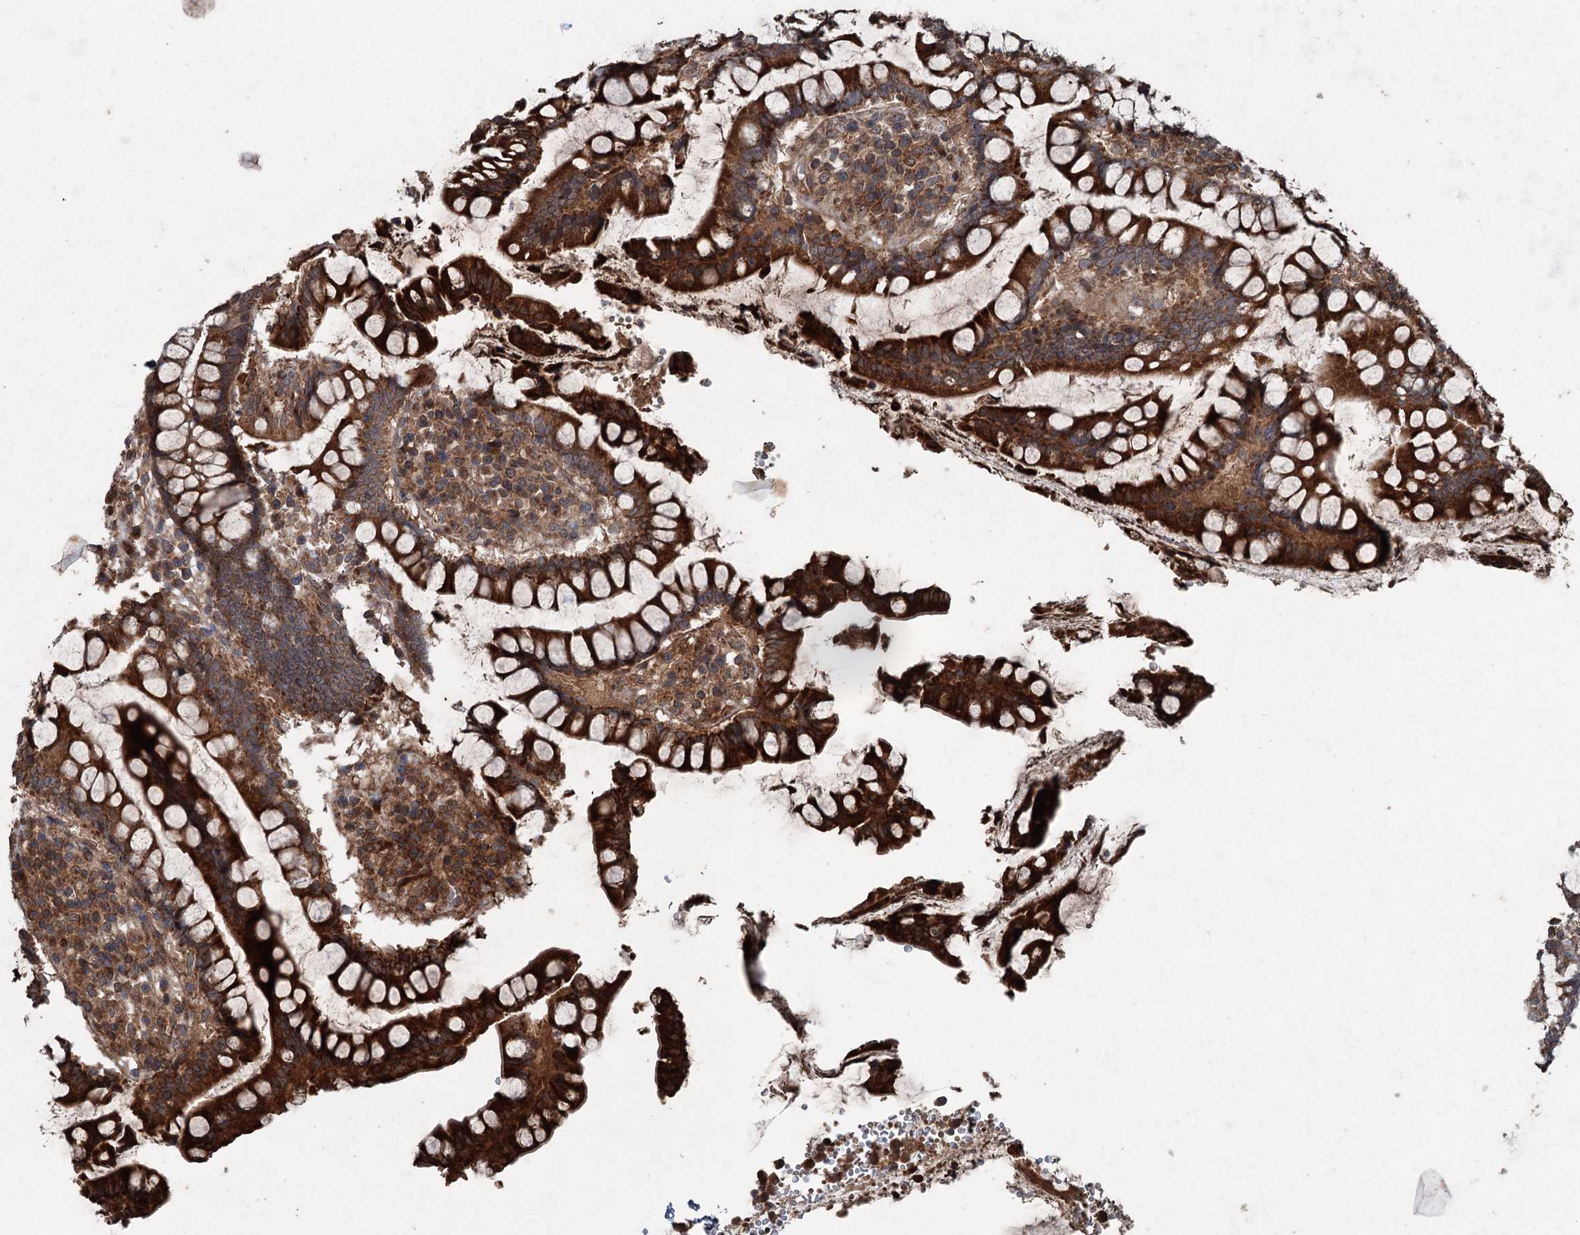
{"staining": {"intensity": "moderate", "quantity": "25%-75%", "location": "cytoplasmic/membranous"}, "tissue": "colon", "cell_type": "Endothelial cells", "image_type": "normal", "snomed": [{"axis": "morphology", "description": "Normal tissue, NOS"}, {"axis": "topography", "description": "Colon"}], "caption": "A medium amount of moderate cytoplasmic/membranous staining is appreciated in approximately 25%-75% of endothelial cells in unremarkable colon. (Brightfield microscopy of DAB IHC at high magnification).", "gene": "ALAS1", "patient": {"sex": "female", "age": 79}}